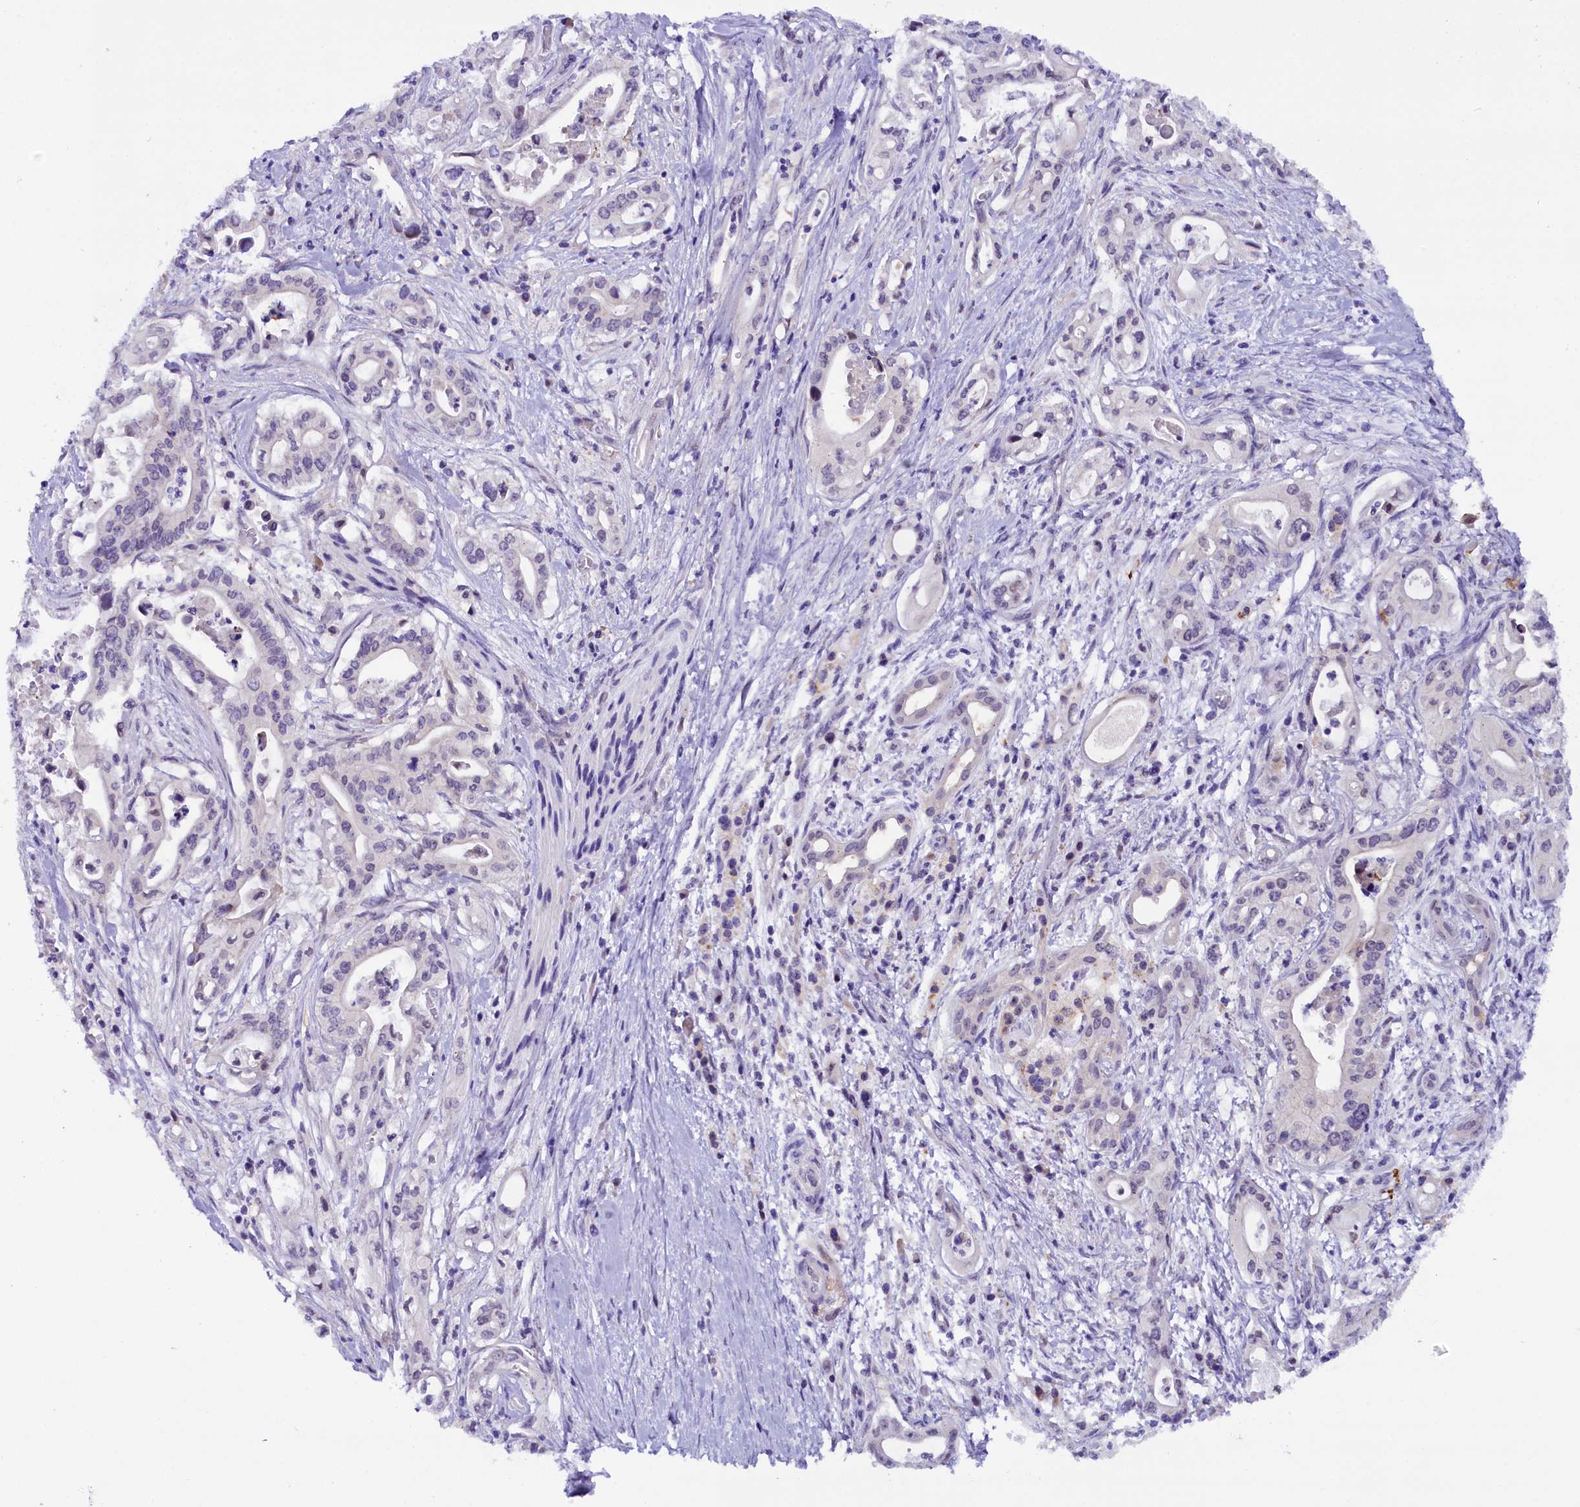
{"staining": {"intensity": "negative", "quantity": "none", "location": "none"}, "tissue": "pancreatic cancer", "cell_type": "Tumor cells", "image_type": "cancer", "snomed": [{"axis": "morphology", "description": "Adenocarcinoma, NOS"}, {"axis": "topography", "description": "Pancreas"}], "caption": "Pancreatic adenocarcinoma stained for a protein using immunohistochemistry (IHC) shows no positivity tumor cells.", "gene": "IQCN", "patient": {"sex": "female", "age": 77}}